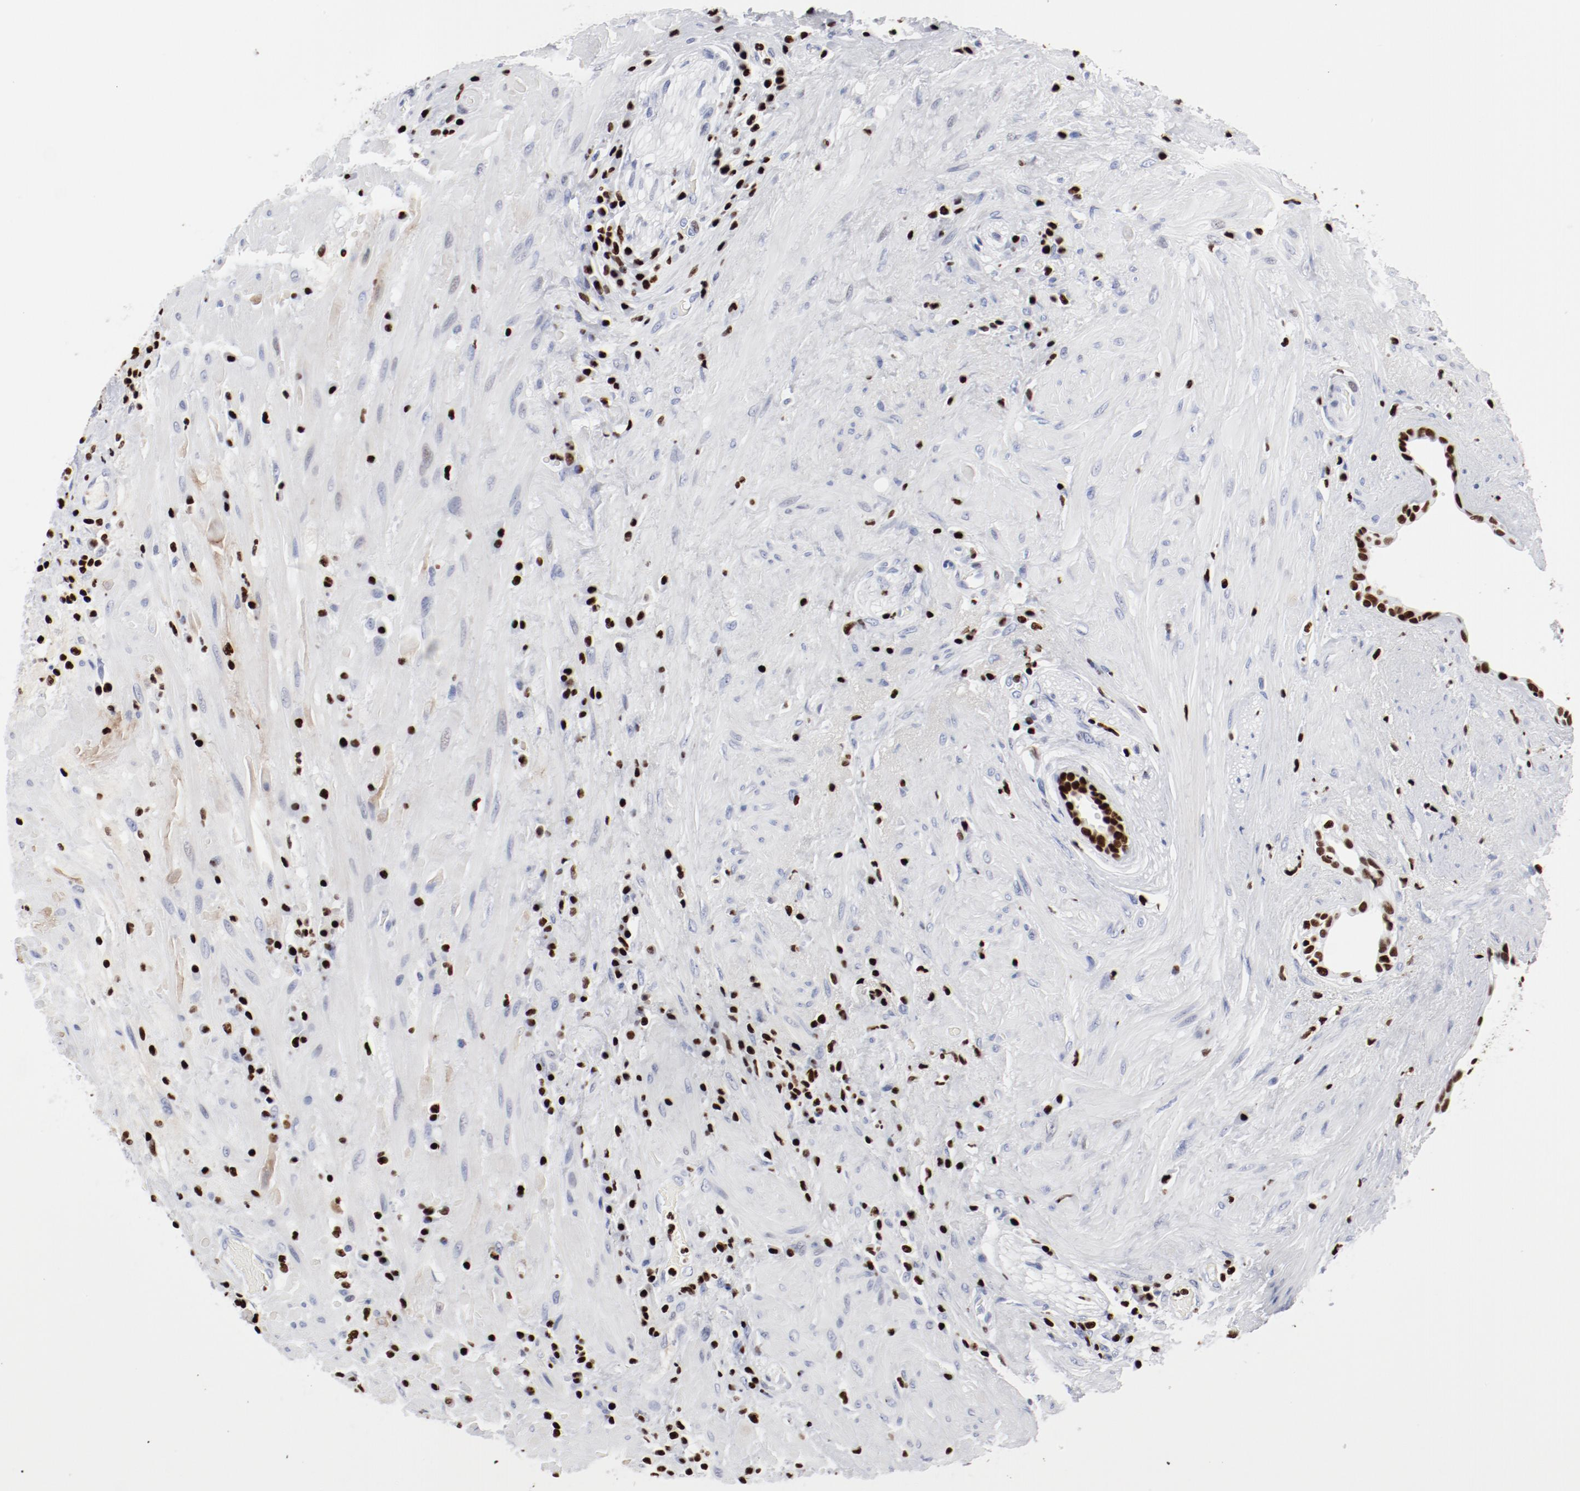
{"staining": {"intensity": "strong", "quantity": ">75%", "location": "nuclear"}, "tissue": "seminal vesicle", "cell_type": "Glandular cells", "image_type": "normal", "snomed": [{"axis": "morphology", "description": "Normal tissue, NOS"}, {"axis": "topography", "description": "Seminal veicle"}], "caption": "Normal seminal vesicle displays strong nuclear positivity in about >75% of glandular cells (DAB (3,3'-diaminobenzidine) IHC, brown staining for protein, blue staining for nuclei)..", "gene": "SMARCC2", "patient": {"sex": "male", "age": 61}}